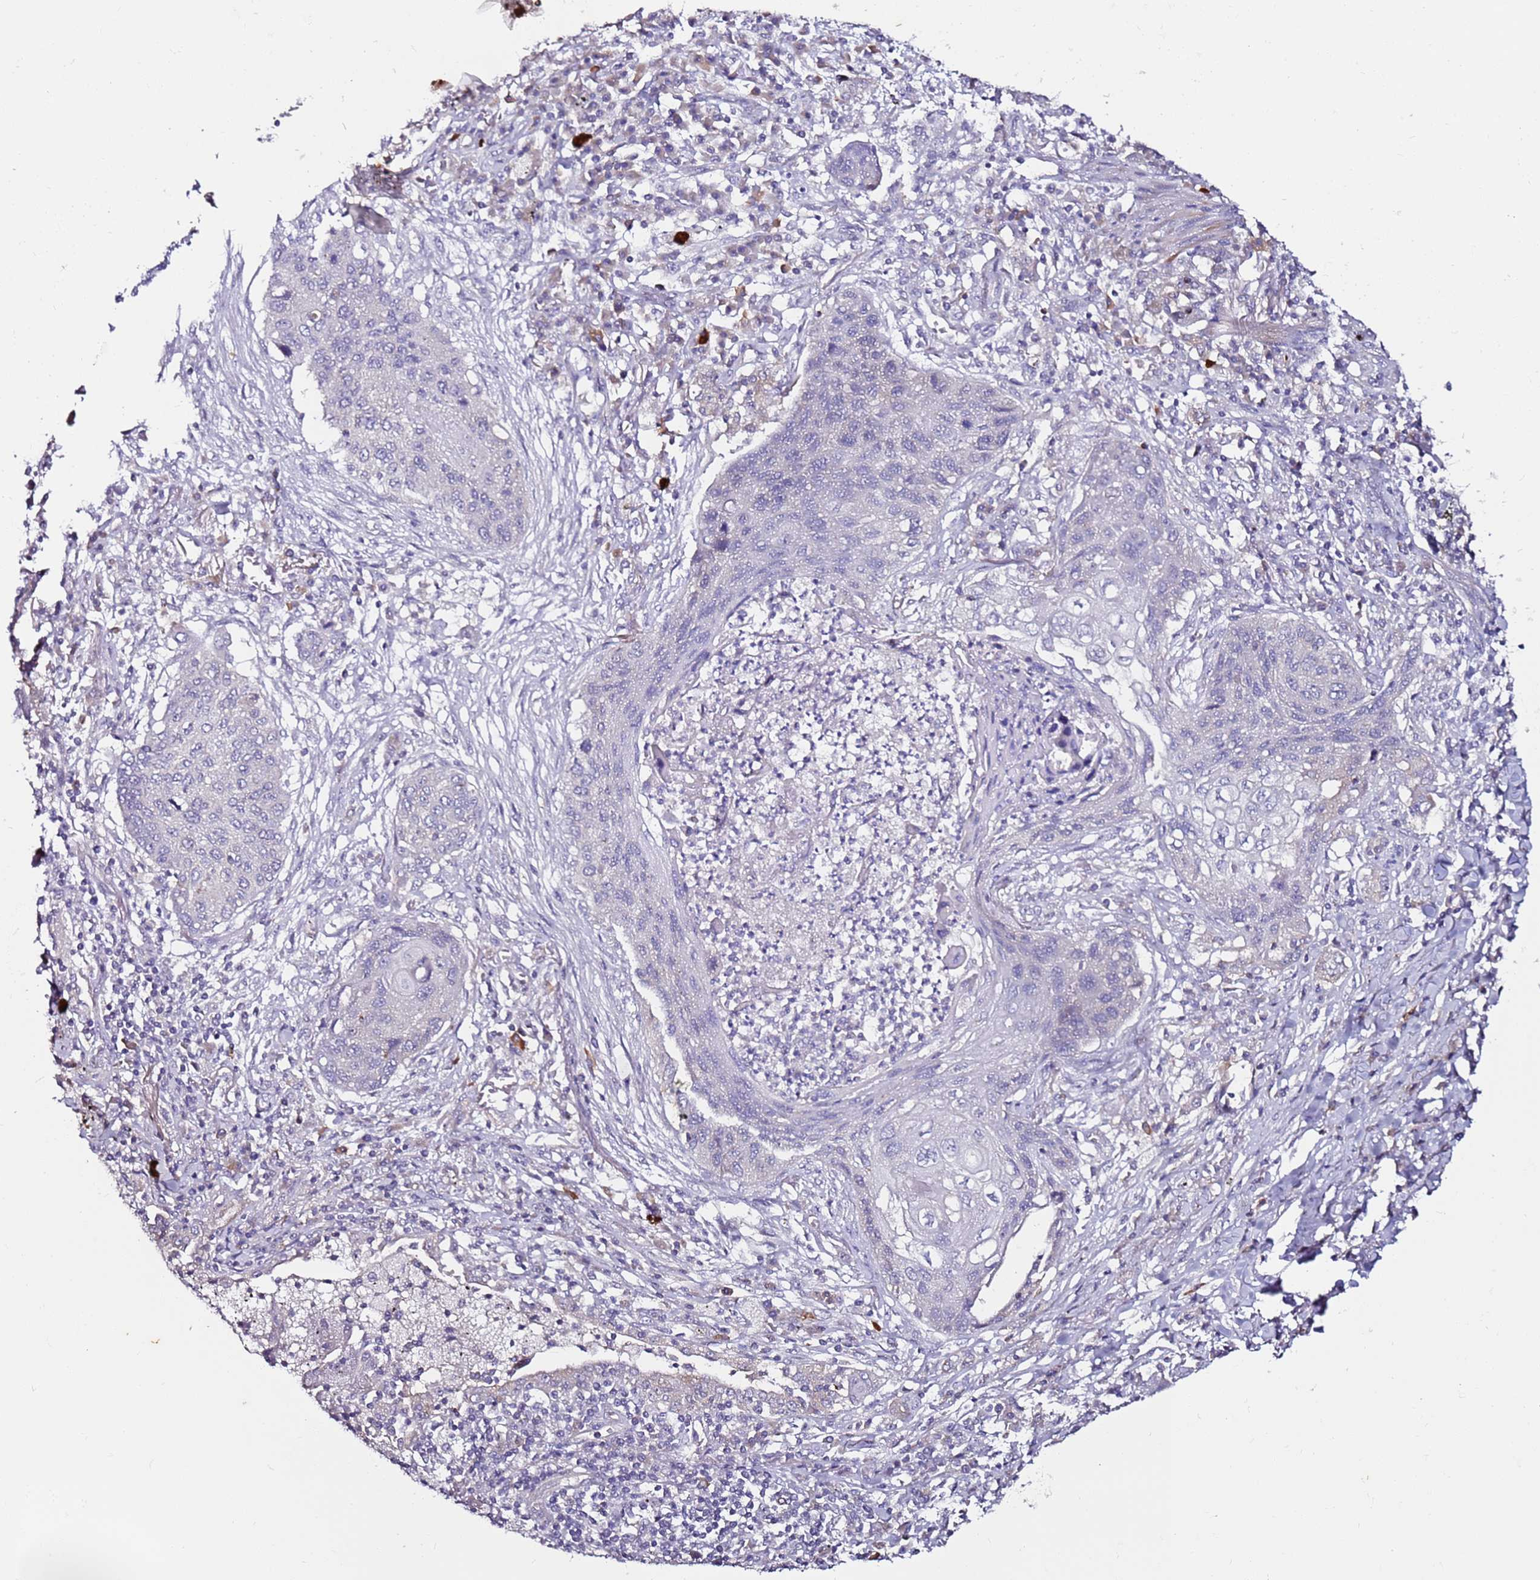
{"staining": {"intensity": "negative", "quantity": "none", "location": "none"}, "tissue": "lung cancer", "cell_type": "Tumor cells", "image_type": "cancer", "snomed": [{"axis": "morphology", "description": "Squamous cell carcinoma, NOS"}, {"axis": "topography", "description": "Lung"}], "caption": "Micrograph shows no protein staining in tumor cells of lung cancer (squamous cell carcinoma) tissue.", "gene": "SRRM5", "patient": {"sex": "female", "age": 63}}